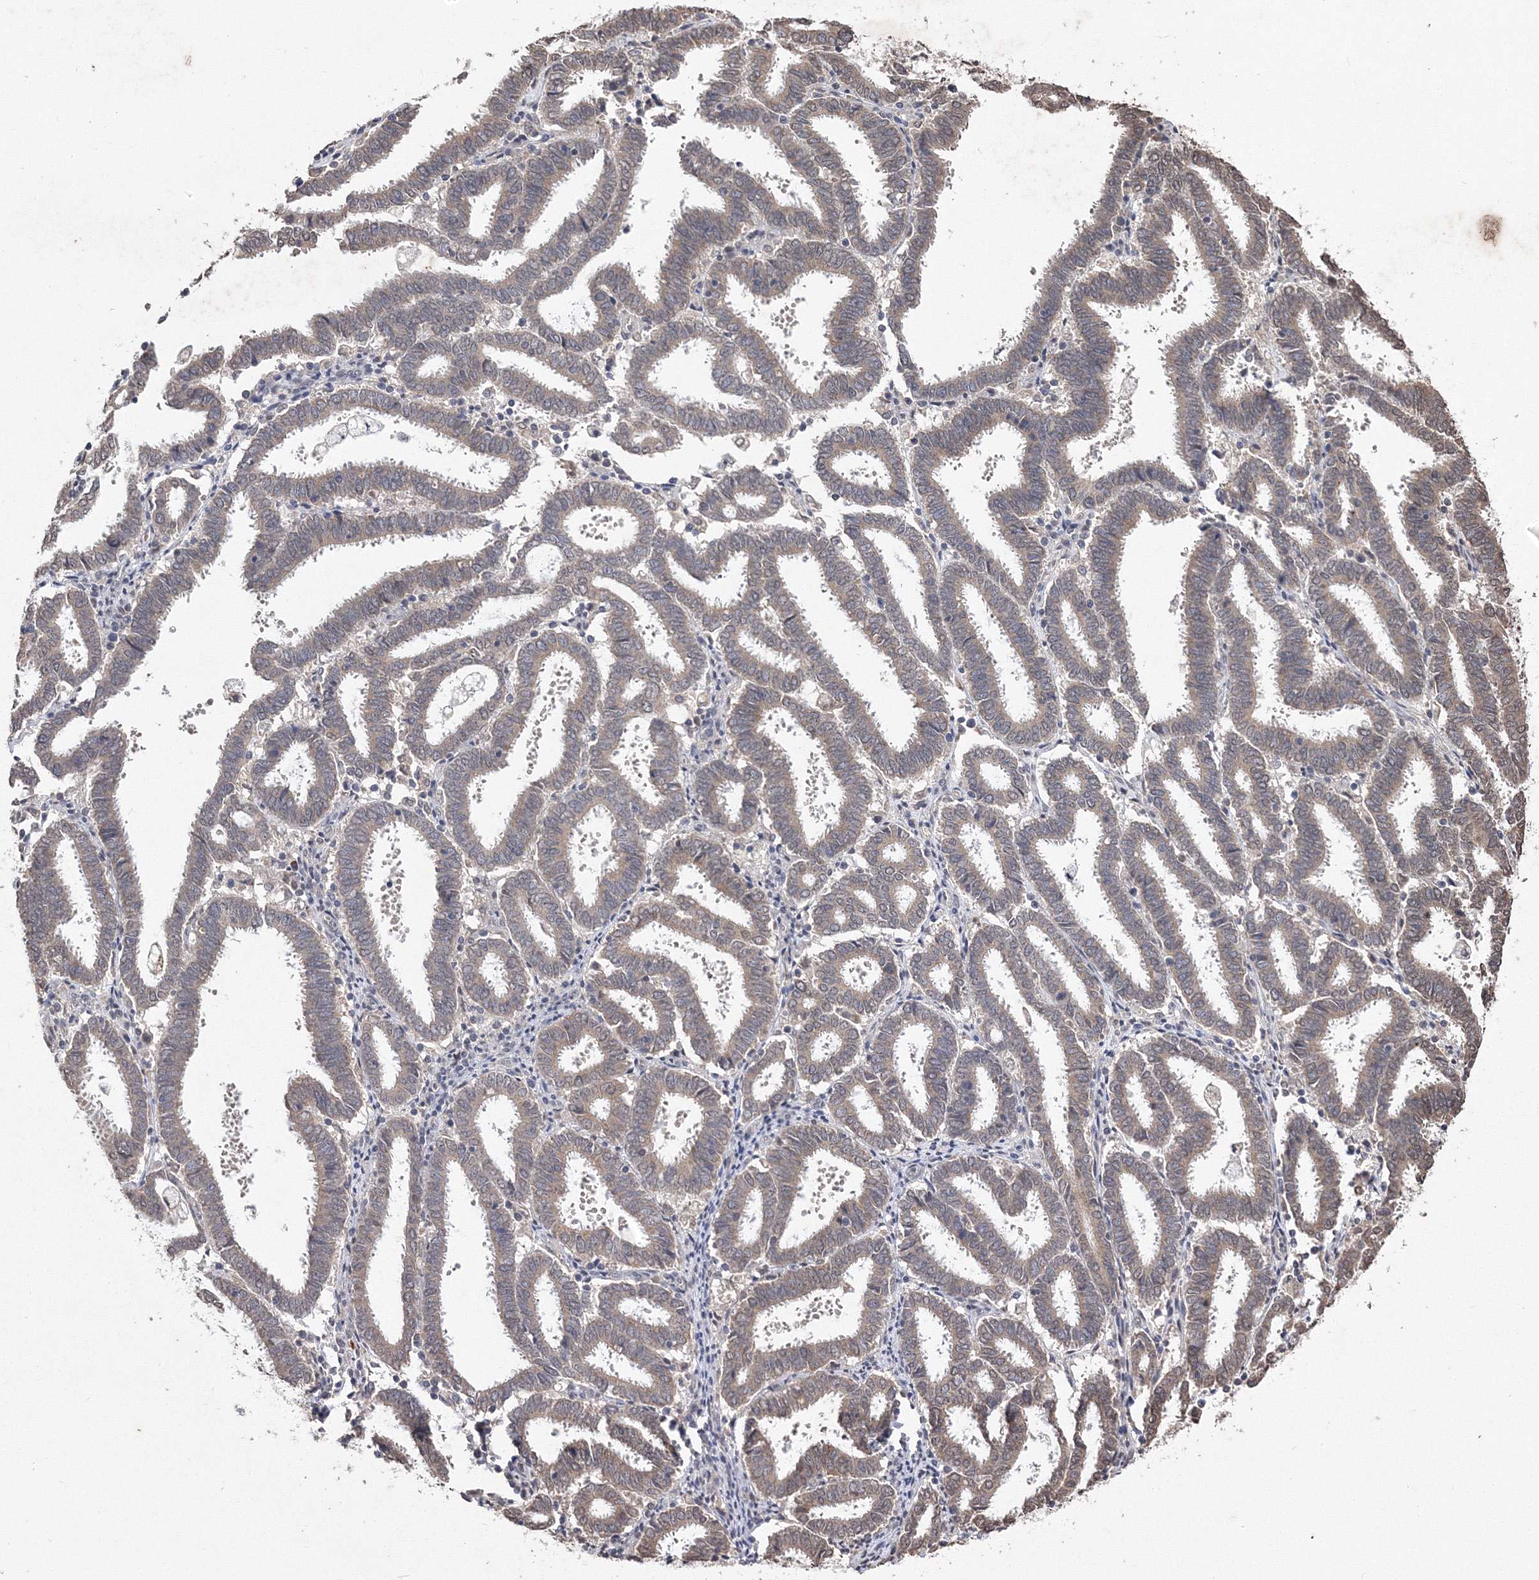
{"staining": {"intensity": "weak", "quantity": ">75%", "location": "cytoplasmic/membranous,nuclear"}, "tissue": "endometrial cancer", "cell_type": "Tumor cells", "image_type": "cancer", "snomed": [{"axis": "morphology", "description": "Adenocarcinoma, NOS"}, {"axis": "topography", "description": "Uterus"}], "caption": "A high-resolution image shows IHC staining of adenocarcinoma (endometrial), which demonstrates weak cytoplasmic/membranous and nuclear expression in about >75% of tumor cells. Using DAB (3,3'-diaminobenzidine) (brown) and hematoxylin (blue) stains, captured at high magnification using brightfield microscopy.", "gene": "GPN1", "patient": {"sex": "female", "age": 83}}